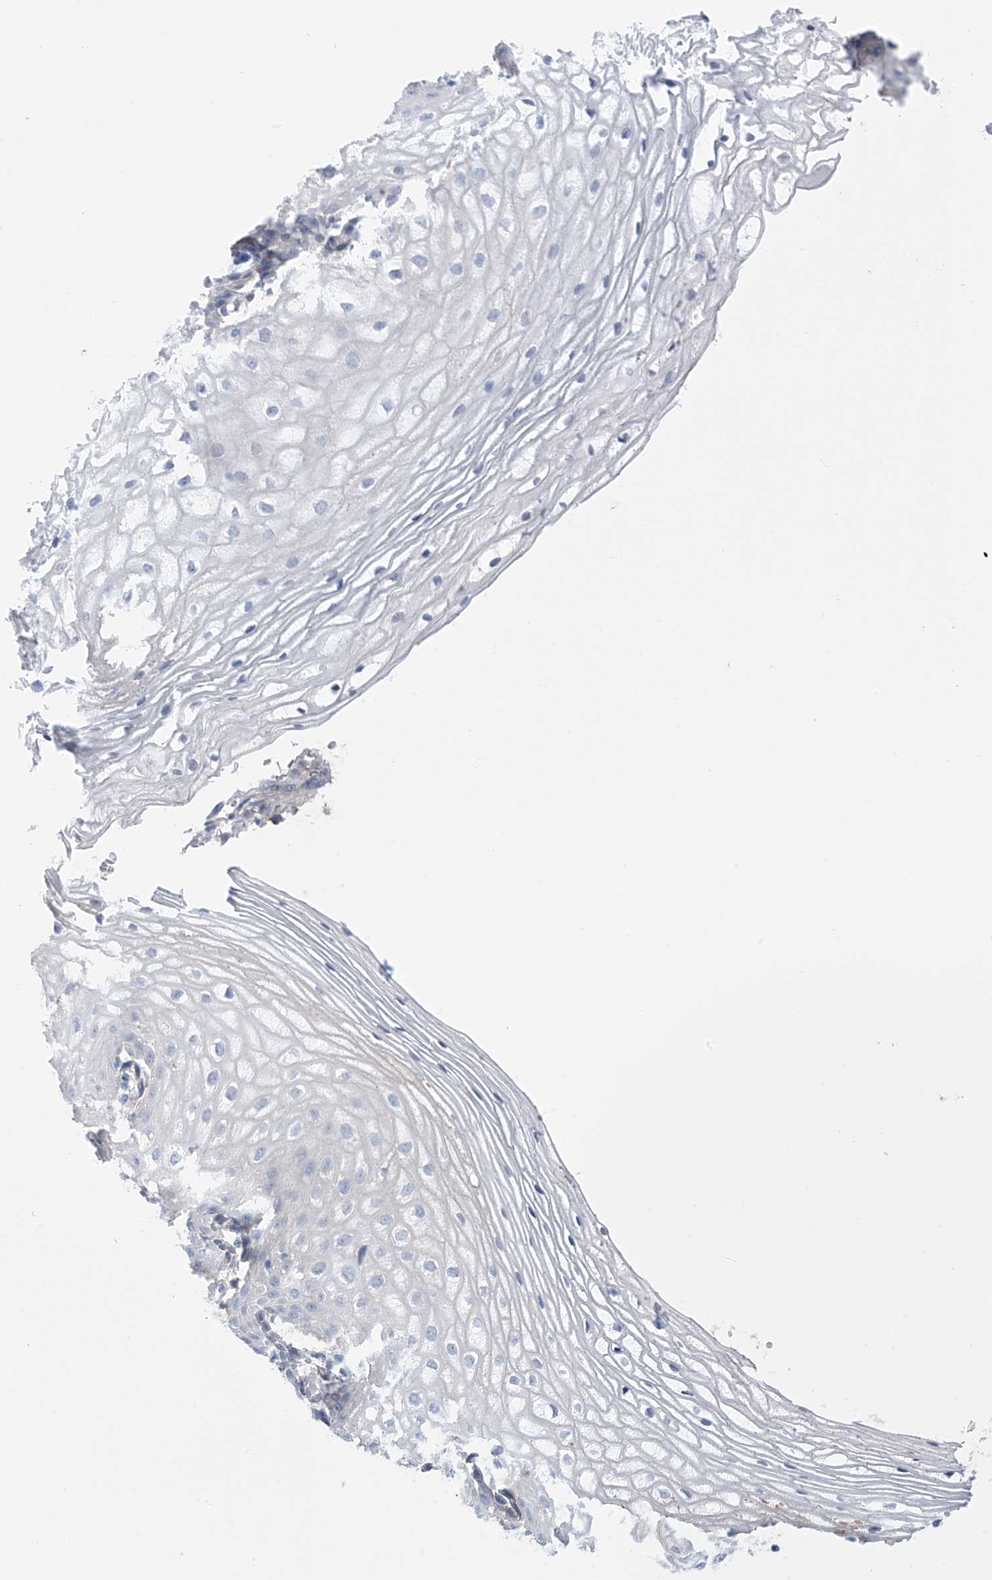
{"staining": {"intensity": "negative", "quantity": "none", "location": "none"}, "tissue": "vagina", "cell_type": "Squamous epithelial cells", "image_type": "normal", "snomed": [{"axis": "morphology", "description": "Normal tissue, NOS"}, {"axis": "topography", "description": "Vagina"}], "caption": "Immunohistochemistry of unremarkable vagina demonstrates no positivity in squamous epithelial cells. The staining is performed using DAB brown chromogen with nuclei counter-stained in using hematoxylin.", "gene": "SLCO4A1", "patient": {"sex": "female", "age": 60}}